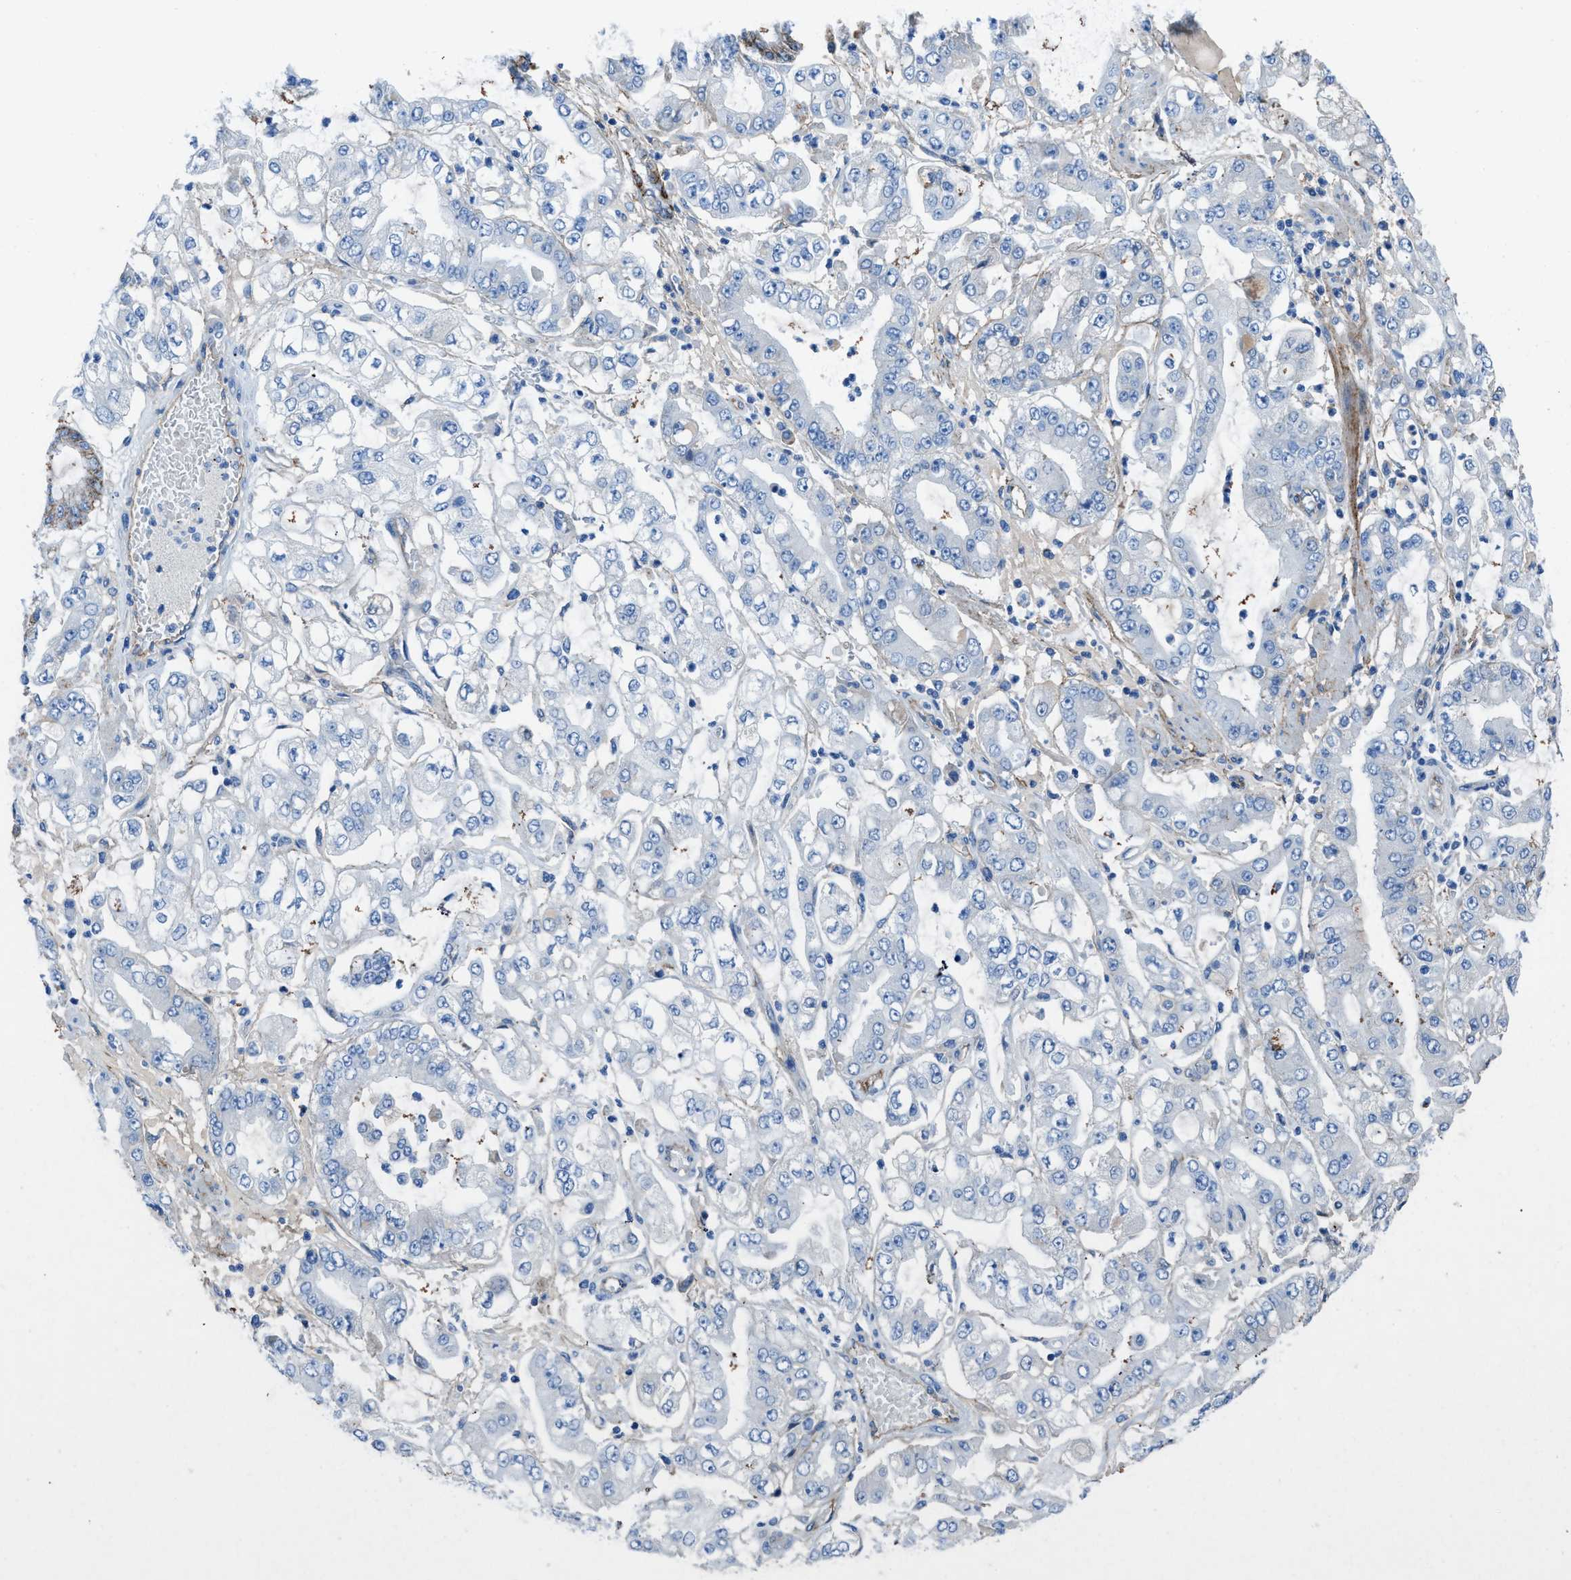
{"staining": {"intensity": "negative", "quantity": "none", "location": "none"}, "tissue": "stomach cancer", "cell_type": "Tumor cells", "image_type": "cancer", "snomed": [{"axis": "morphology", "description": "Adenocarcinoma, NOS"}, {"axis": "topography", "description": "Stomach"}], "caption": "Adenocarcinoma (stomach) was stained to show a protein in brown. There is no significant expression in tumor cells. (Stains: DAB immunohistochemistry (IHC) with hematoxylin counter stain, Microscopy: brightfield microscopy at high magnification).", "gene": "PTGFRN", "patient": {"sex": "male", "age": 76}}